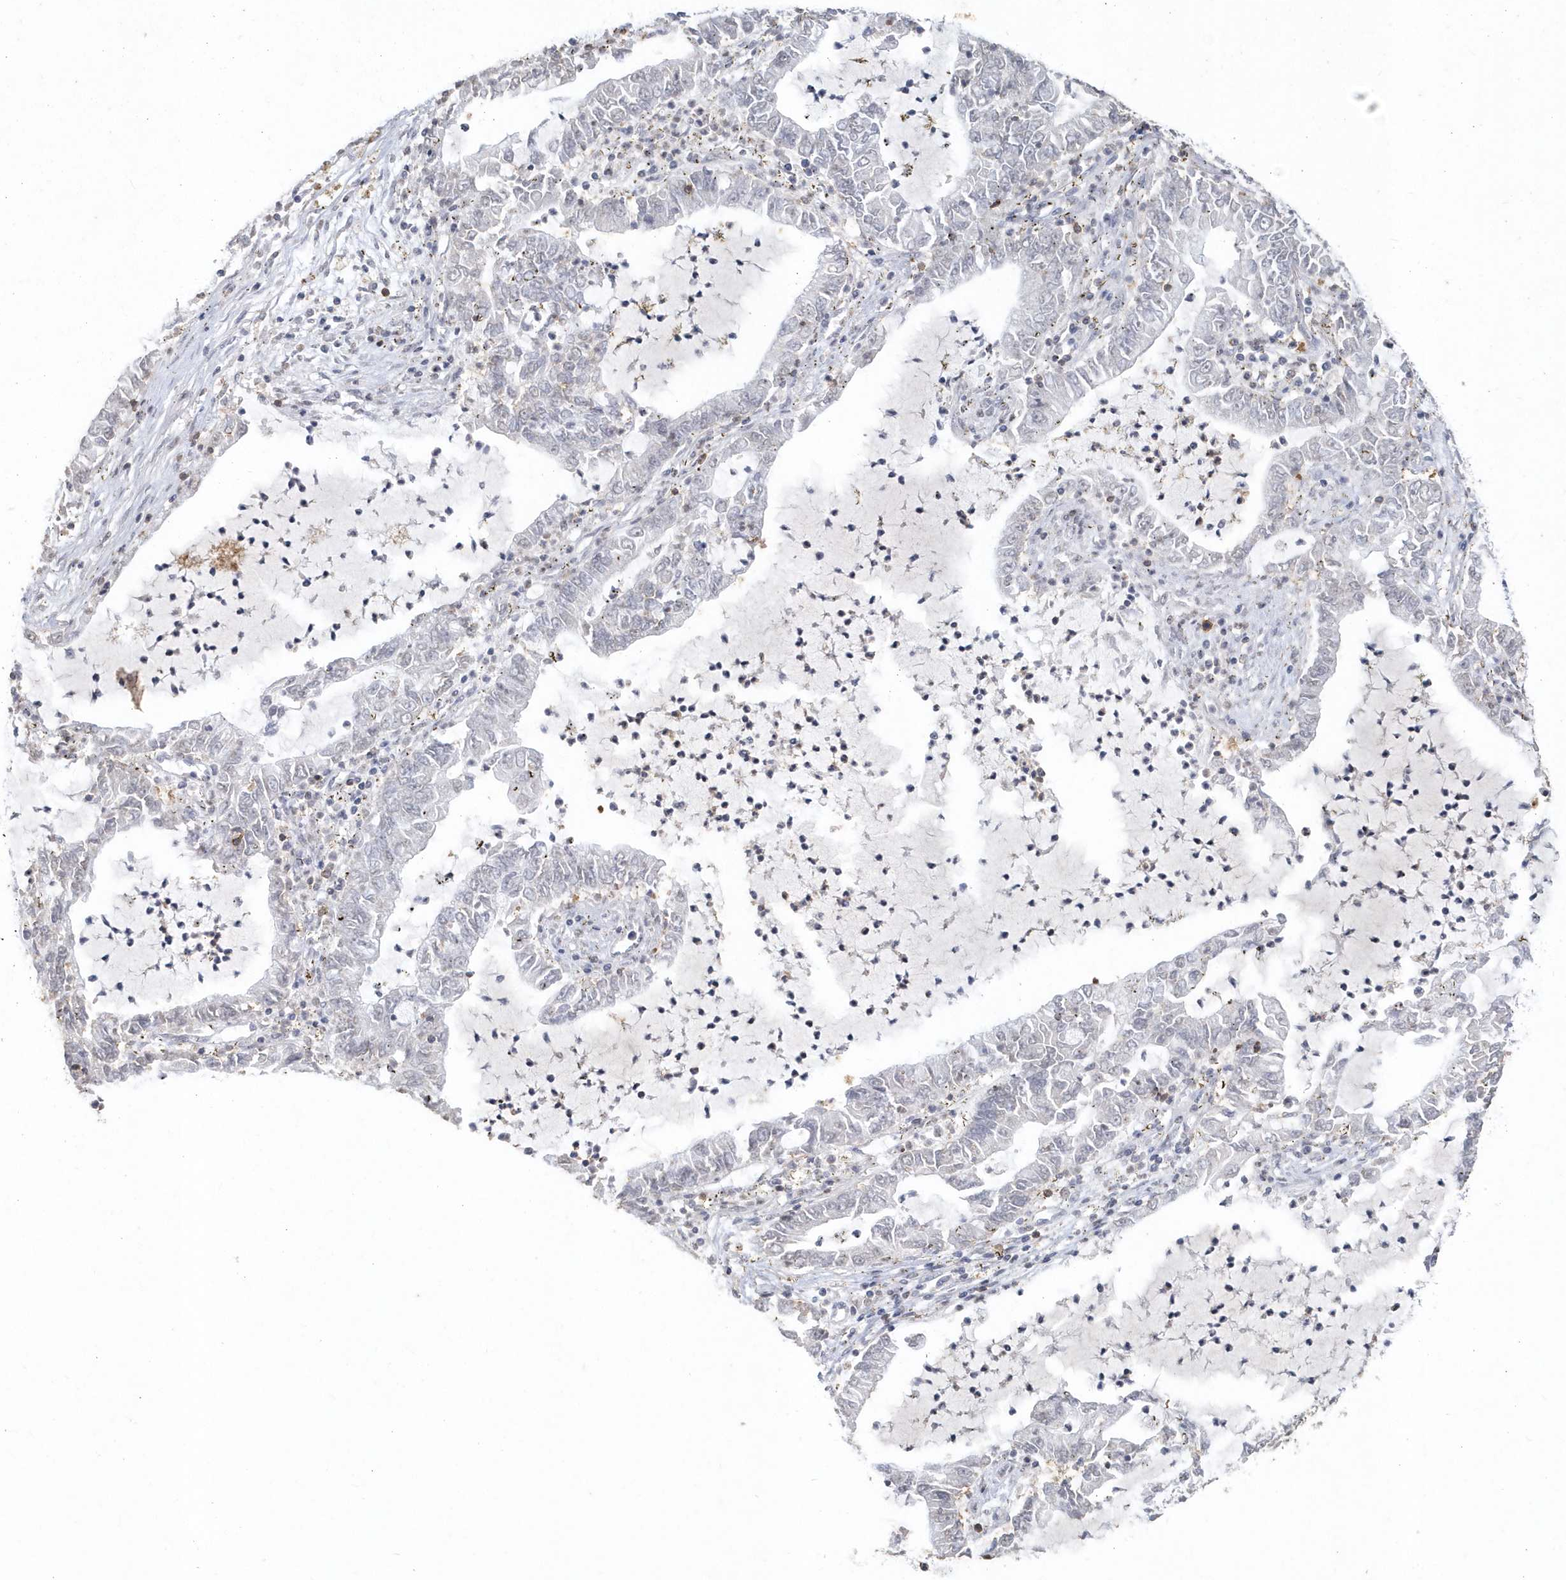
{"staining": {"intensity": "negative", "quantity": "none", "location": "none"}, "tissue": "lung cancer", "cell_type": "Tumor cells", "image_type": "cancer", "snomed": [{"axis": "morphology", "description": "Adenocarcinoma, NOS"}, {"axis": "topography", "description": "Lung"}], "caption": "This histopathology image is of lung cancer stained with IHC to label a protein in brown with the nuclei are counter-stained blue. There is no expression in tumor cells.", "gene": "PDCD1", "patient": {"sex": "female", "age": 51}}